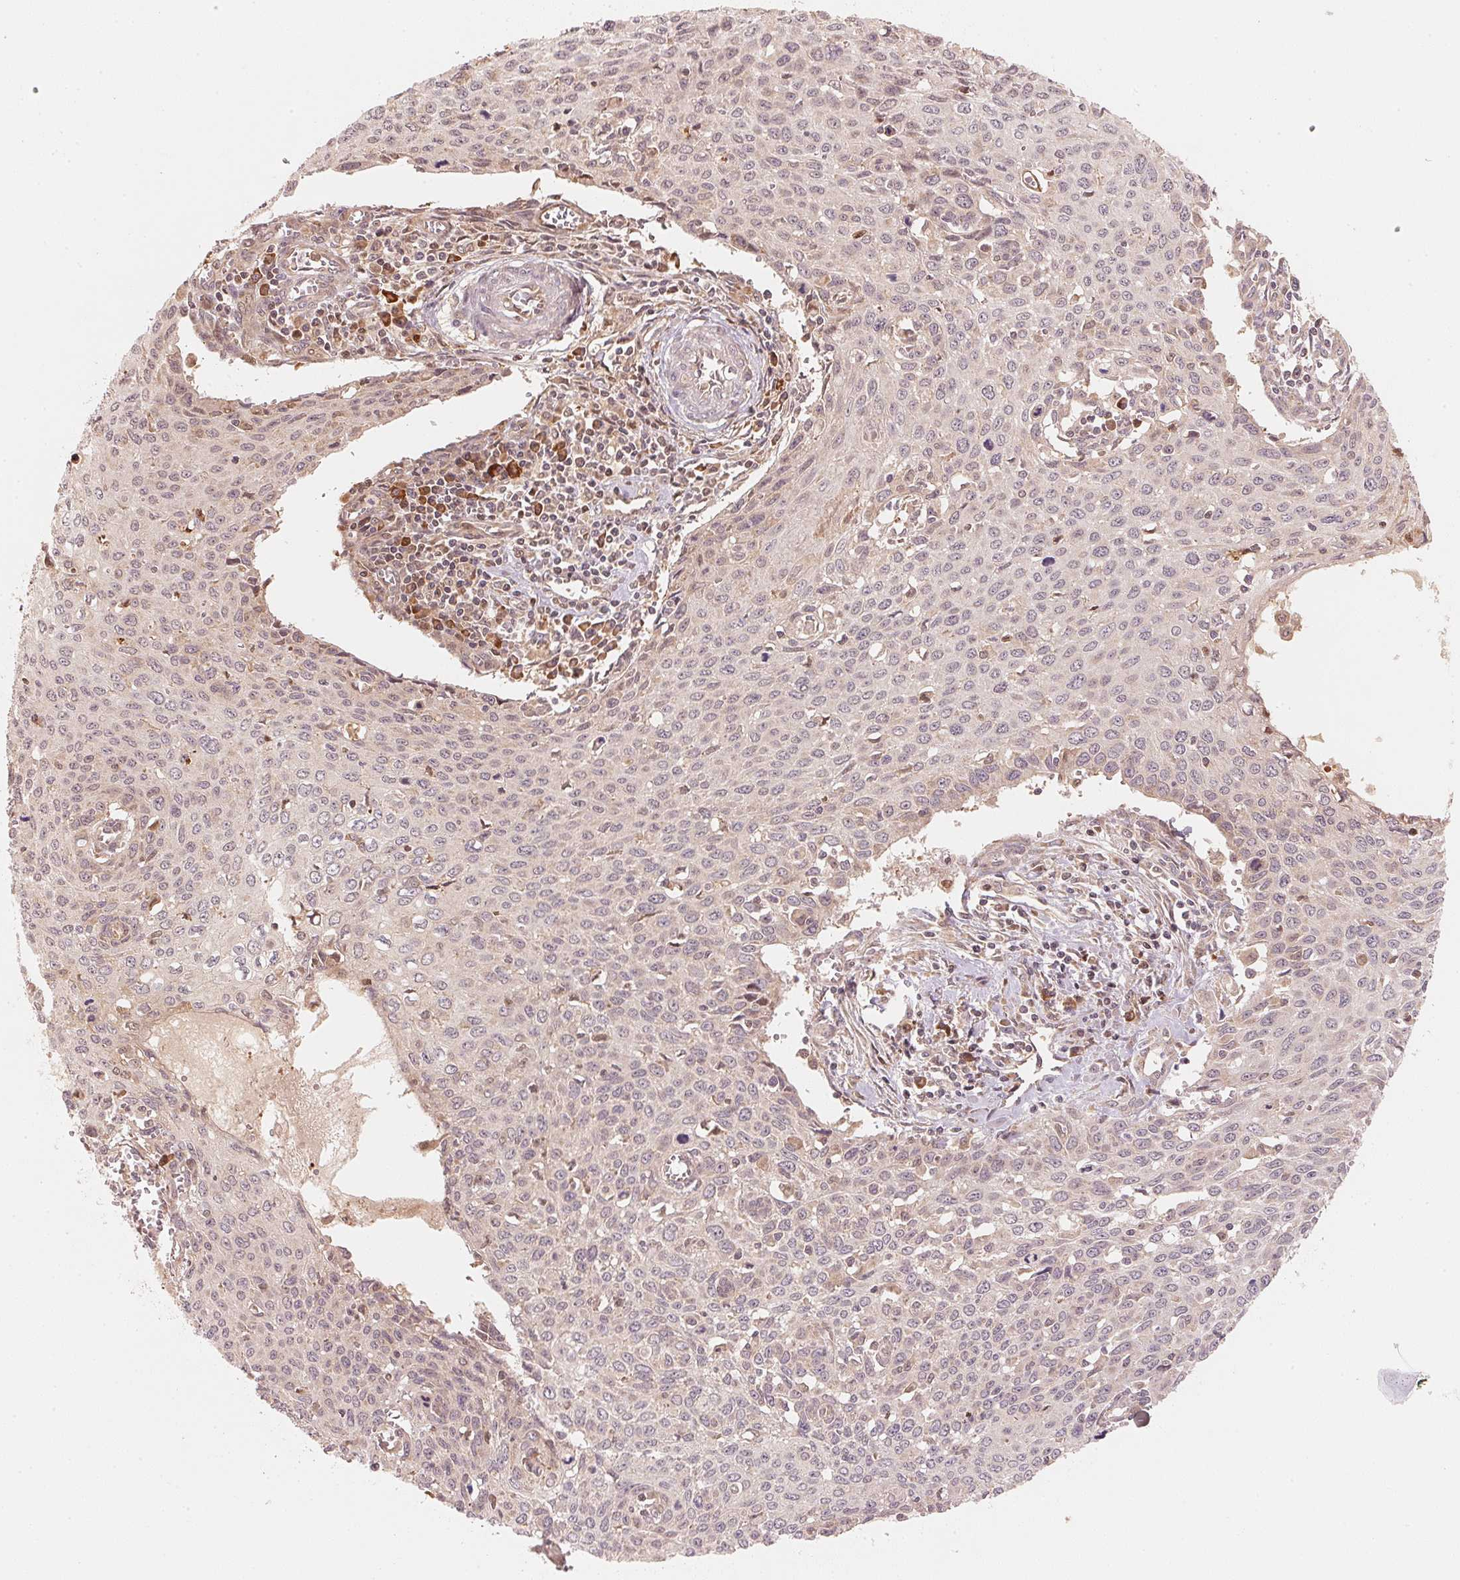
{"staining": {"intensity": "negative", "quantity": "none", "location": "none"}, "tissue": "cervical cancer", "cell_type": "Tumor cells", "image_type": "cancer", "snomed": [{"axis": "morphology", "description": "Squamous cell carcinoma, NOS"}, {"axis": "topography", "description": "Cervix"}], "caption": "High power microscopy micrograph of an IHC photomicrograph of cervical squamous cell carcinoma, revealing no significant staining in tumor cells. Brightfield microscopy of IHC stained with DAB (brown) and hematoxylin (blue), captured at high magnification.", "gene": "PRKN", "patient": {"sex": "female", "age": 38}}